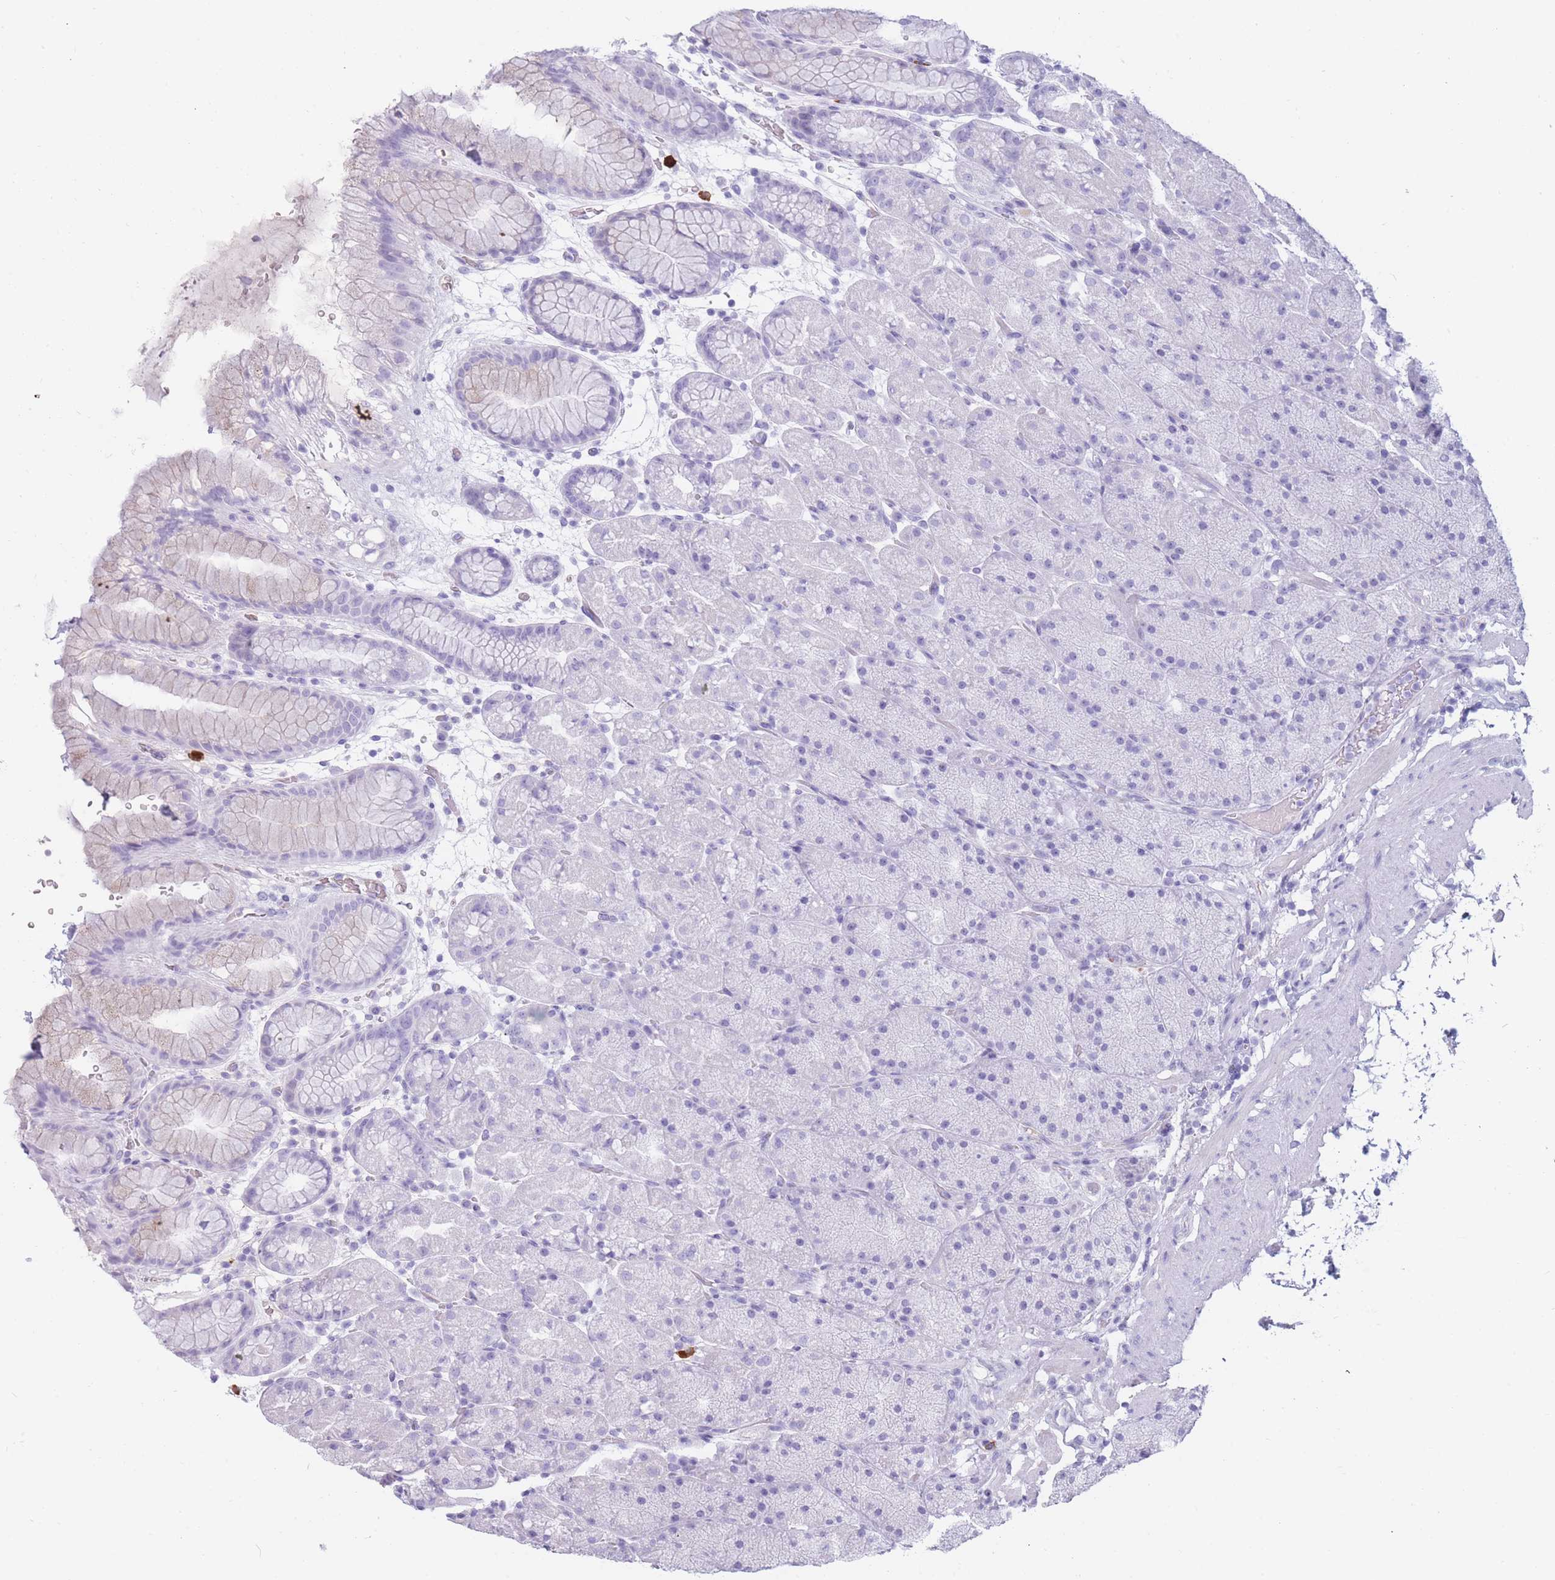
{"staining": {"intensity": "negative", "quantity": "none", "location": "none"}, "tissue": "stomach", "cell_type": "Glandular cells", "image_type": "normal", "snomed": [{"axis": "morphology", "description": "Normal tissue, NOS"}, {"axis": "topography", "description": "Stomach, upper"}, {"axis": "topography", "description": "Stomach, lower"}], "caption": "A high-resolution photomicrograph shows IHC staining of normal stomach, which exhibits no significant staining in glandular cells.", "gene": "TNFSF11", "patient": {"sex": "male", "age": 67}}